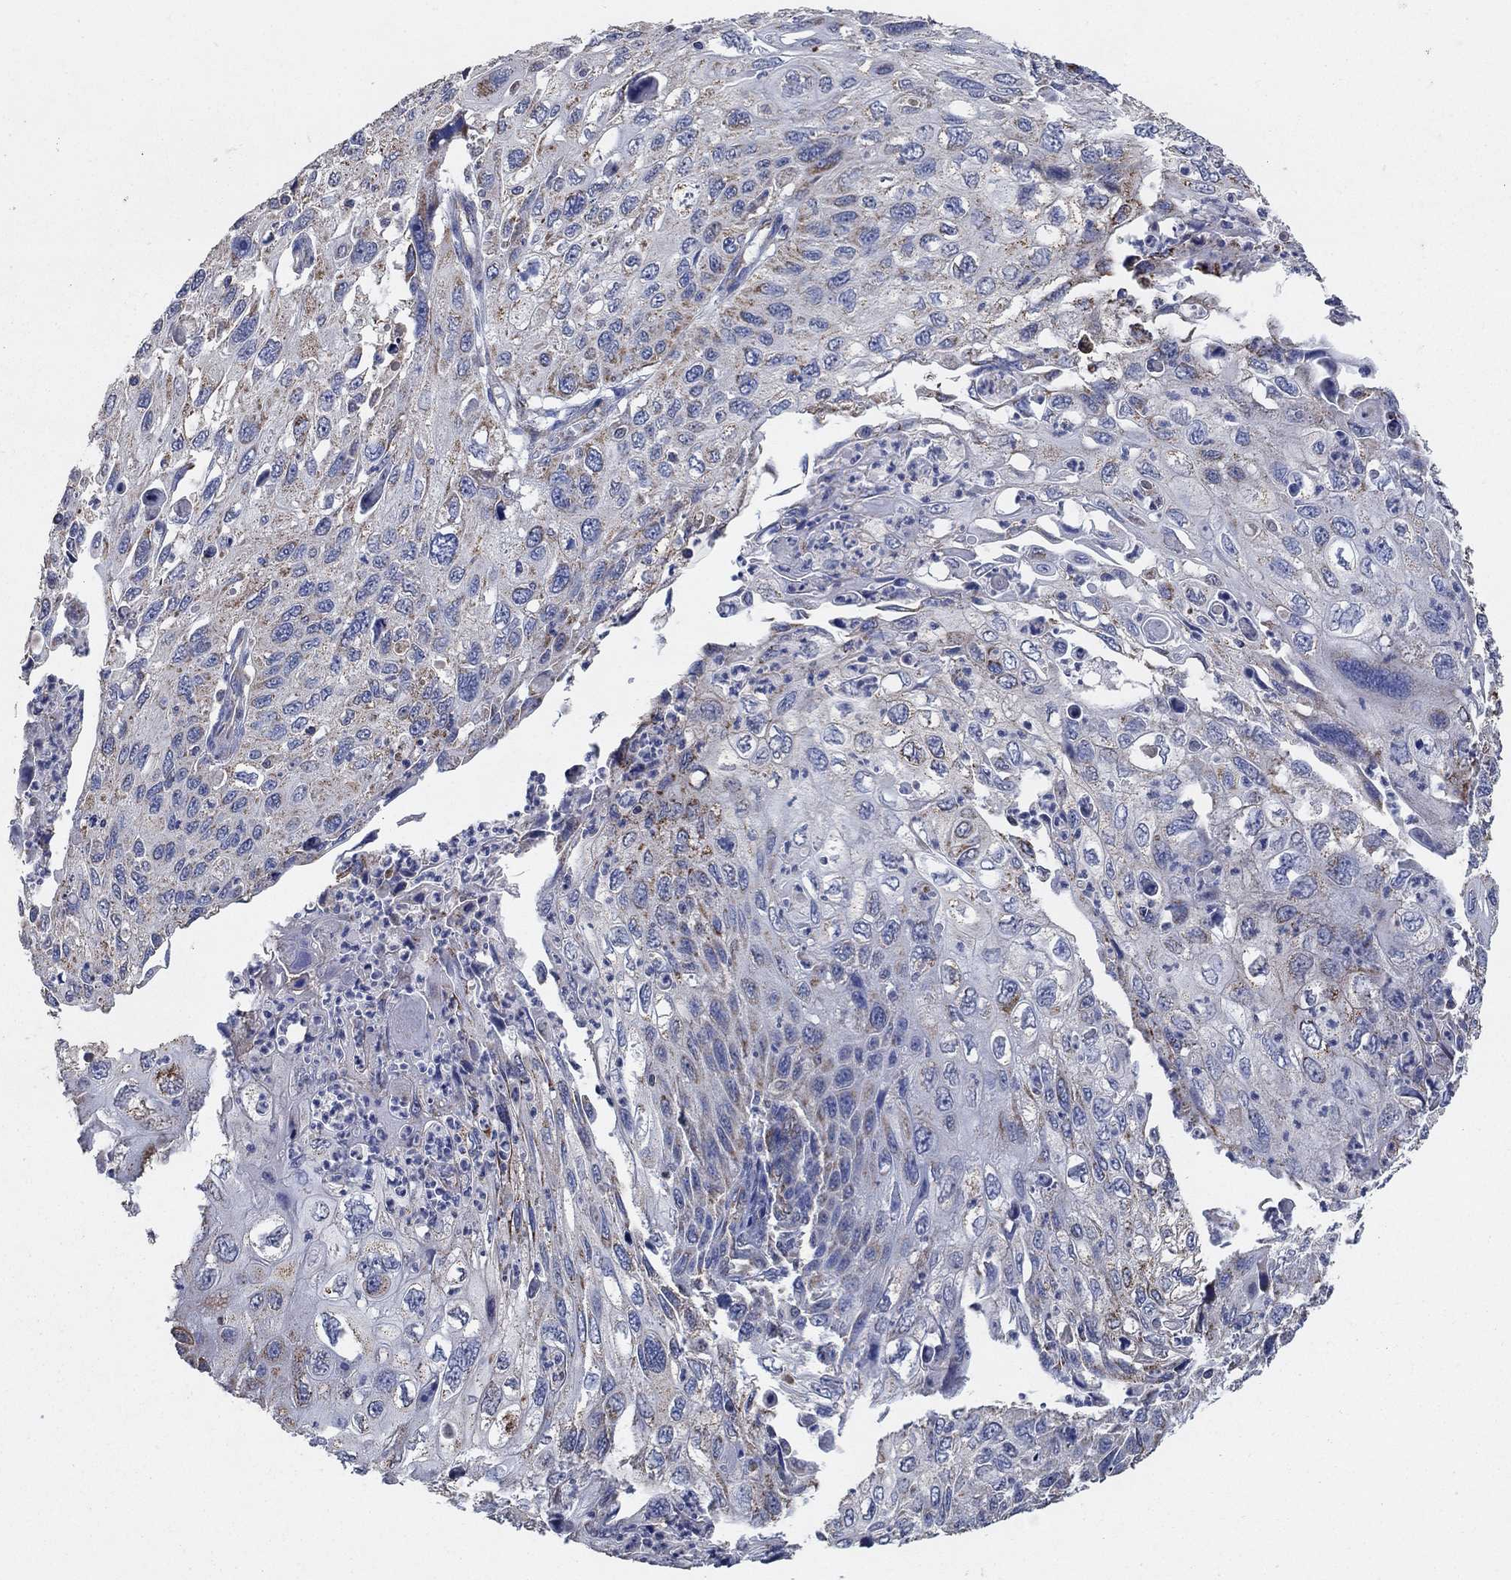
{"staining": {"intensity": "negative", "quantity": "none", "location": "none"}, "tissue": "cervical cancer", "cell_type": "Tumor cells", "image_type": "cancer", "snomed": [{"axis": "morphology", "description": "Squamous cell carcinoma, NOS"}, {"axis": "topography", "description": "Cervix"}], "caption": "An immunohistochemistry photomicrograph of cervical squamous cell carcinoma is shown. There is no staining in tumor cells of cervical squamous cell carcinoma. Brightfield microscopy of immunohistochemistry stained with DAB (3,3'-diaminobenzidine) (brown) and hematoxylin (blue), captured at high magnification.", "gene": "HID1", "patient": {"sex": "female", "age": 70}}